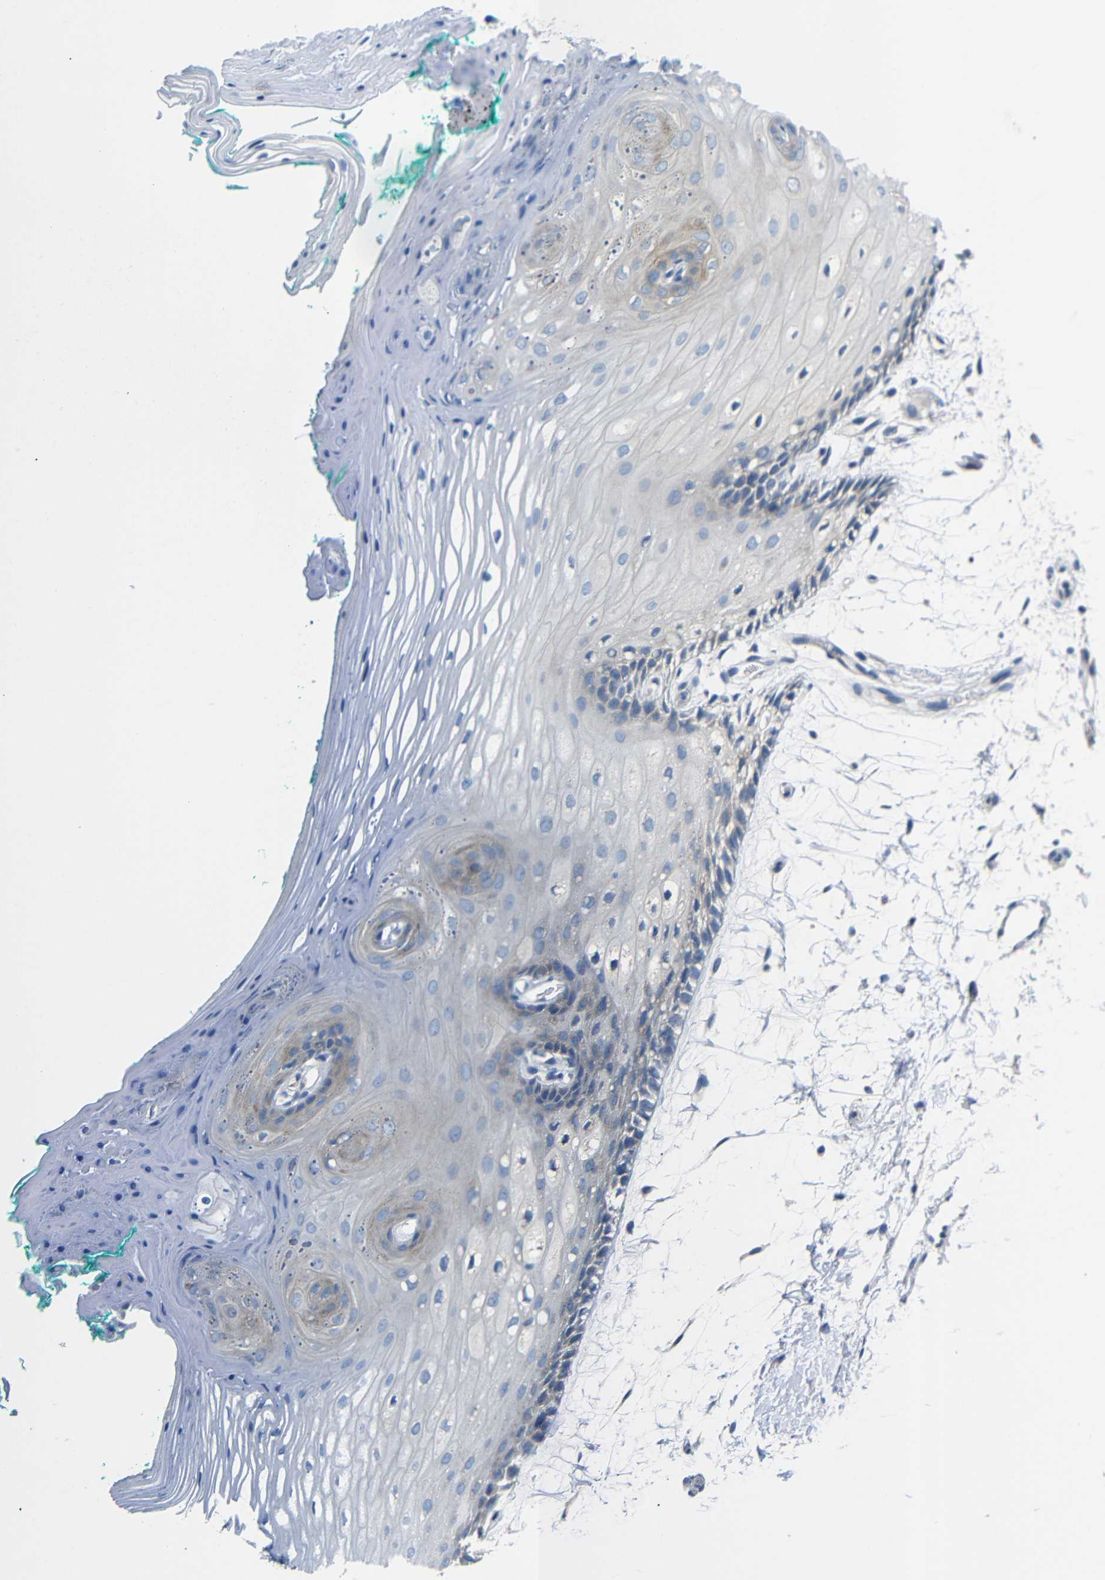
{"staining": {"intensity": "negative", "quantity": "none", "location": "none"}, "tissue": "oral mucosa", "cell_type": "Squamous epithelial cells", "image_type": "normal", "snomed": [{"axis": "morphology", "description": "Normal tissue, NOS"}, {"axis": "topography", "description": "Skeletal muscle"}, {"axis": "topography", "description": "Oral tissue"}, {"axis": "topography", "description": "Peripheral nerve tissue"}], "caption": "Squamous epithelial cells show no significant staining in unremarkable oral mucosa.", "gene": "DCP1A", "patient": {"sex": "female", "age": 84}}